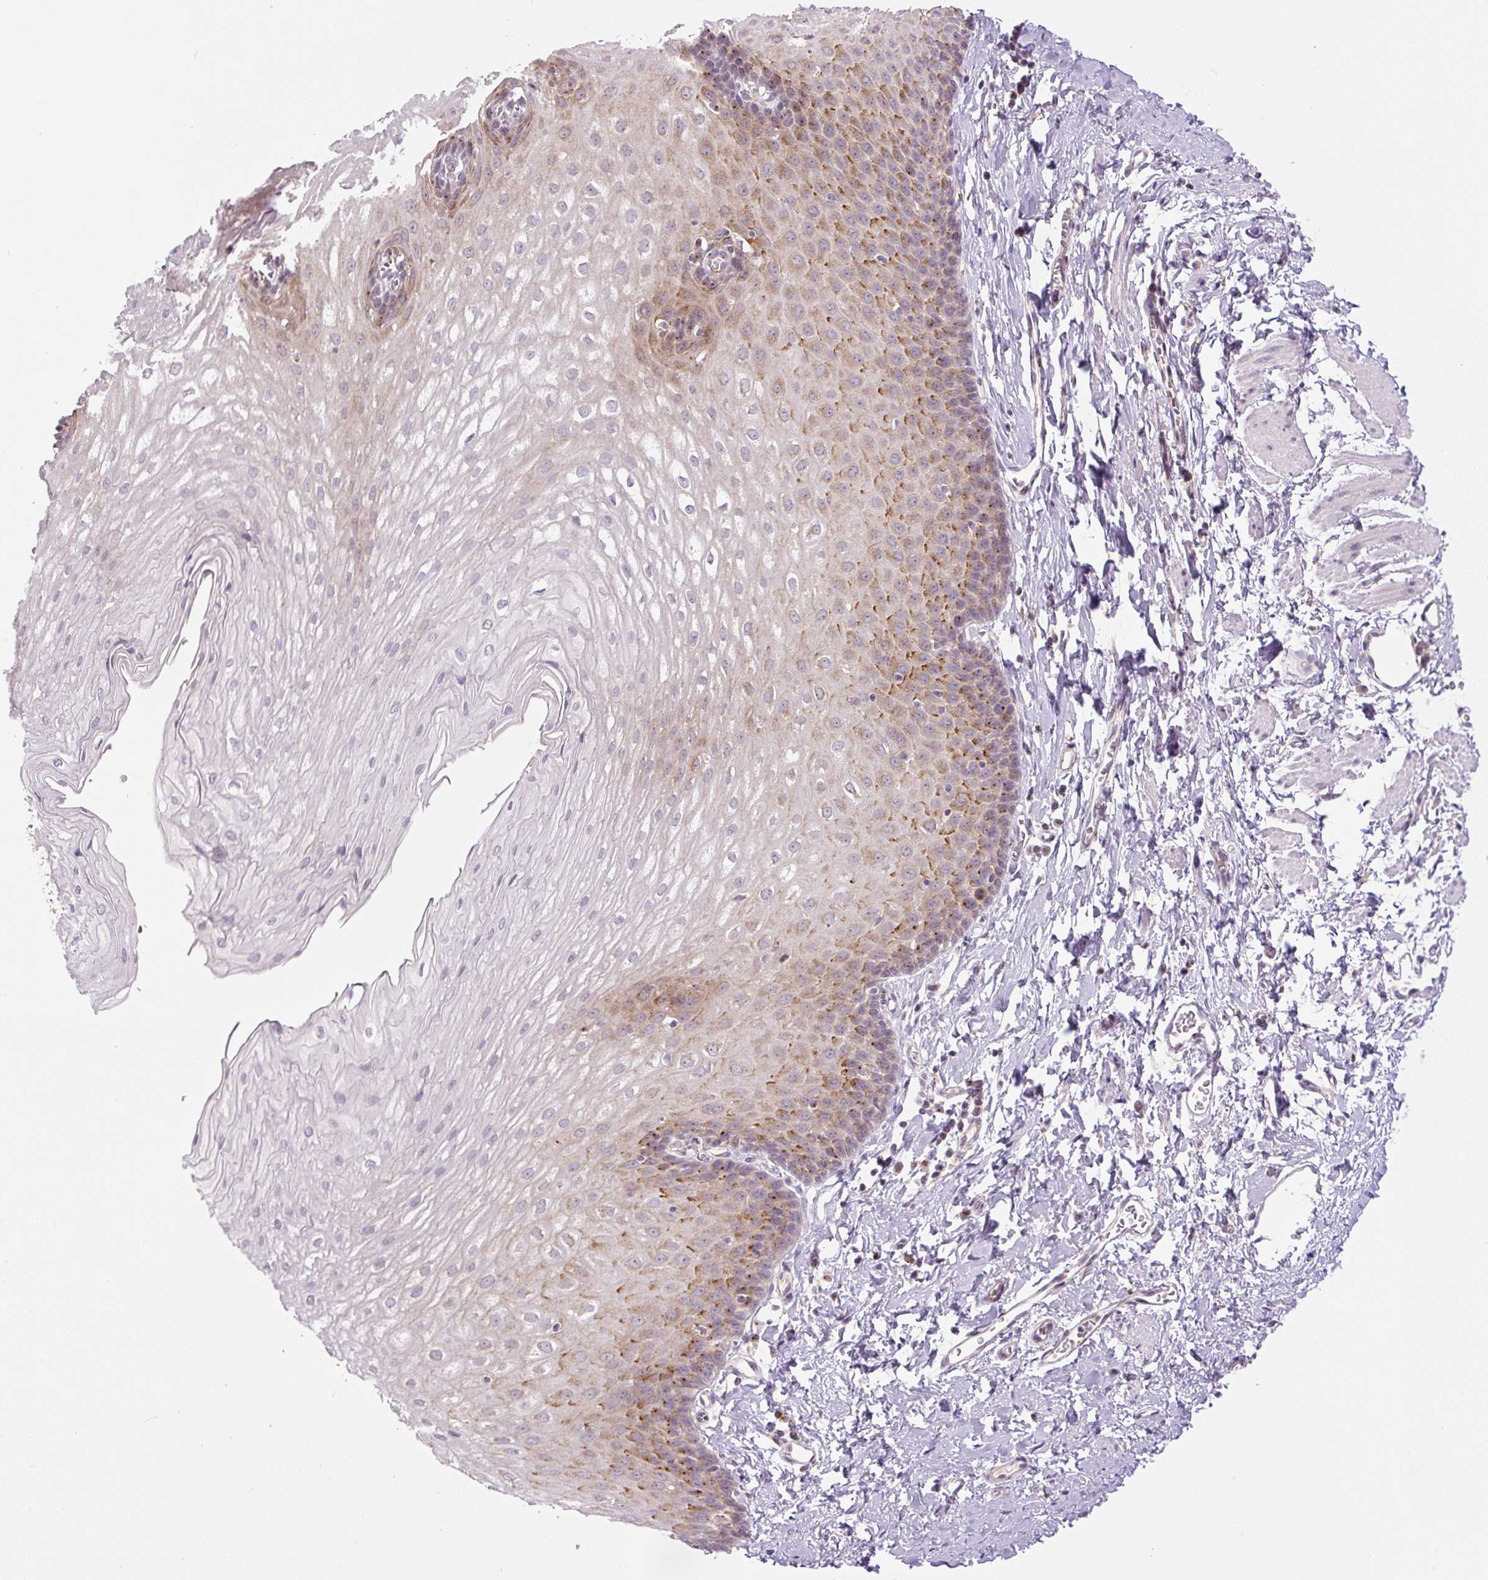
{"staining": {"intensity": "moderate", "quantity": ">75%", "location": "cytoplasmic/membranous"}, "tissue": "esophagus", "cell_type": "Squamous epithelial cells", "image_type": "normal", "snomed": [{"axis": "morphology", "description": "Normal tissue, NOS"}, {"axis": "topography", "description": "Esophagus"}], "caption": "Approximately >75% of squamous epithelial cells in unremarkable esophagus display moderate cytoplasmic/membranous protein positivity as visualized by brown immunohistochemical staining.", "gene": "PCM1", "patient": {"sex": "male", "age": 70}}